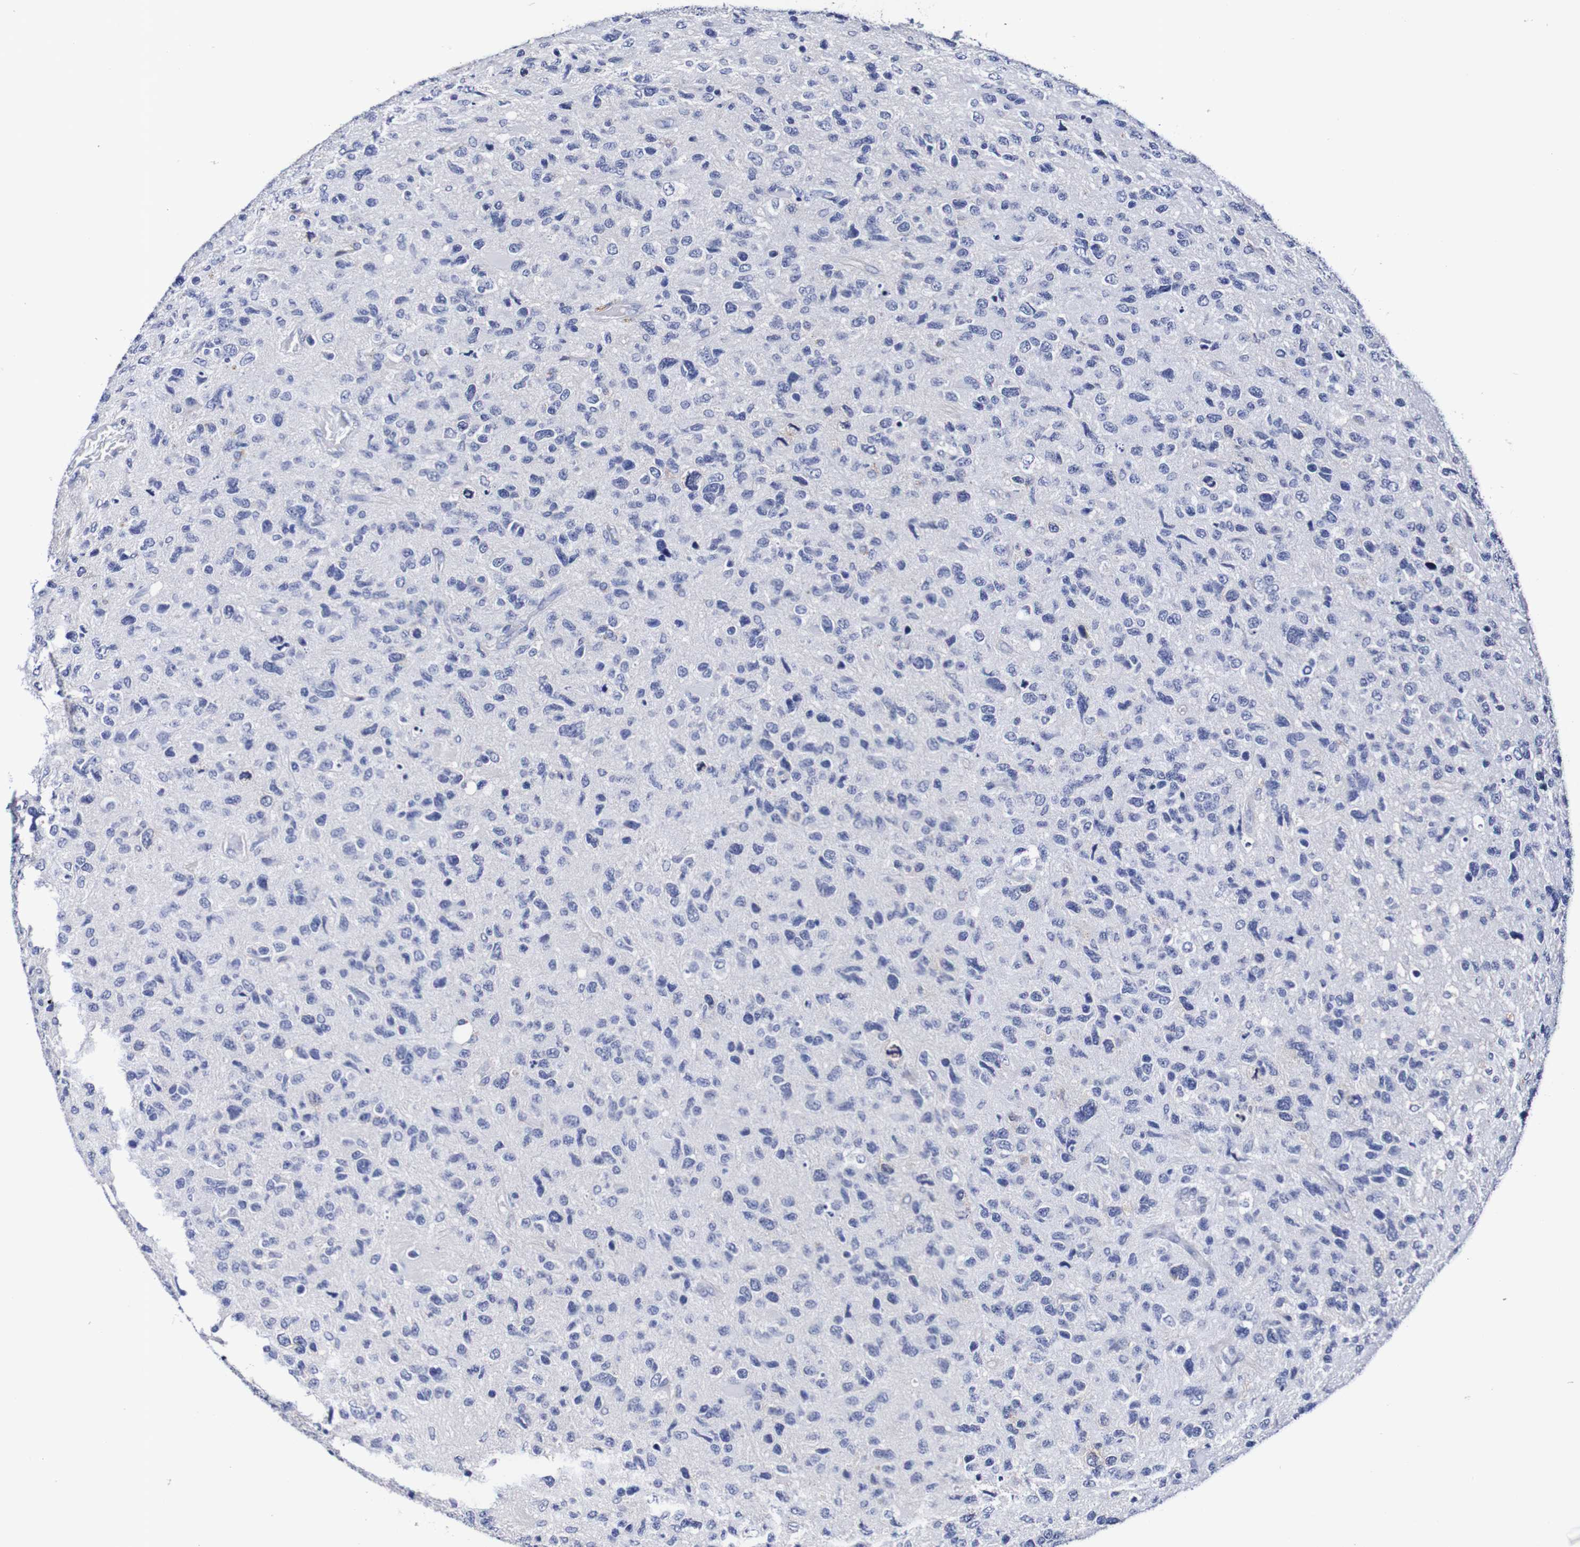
{"staining": {"intensity": "moderate", "quantity": "<25%", "location": "cytoplasmic/membranous"}, "tissue": "glioma", "cell_type": "Tumor cells", "image_type": "cancer", "snomed": [{"axis": "morphology", "description": "Glioma, malignant, High grade"}, {"axis": "topography", "description": "Brain"}], "caption": "The image demonstrates immunohistochemical staining of glioma. There is moderate cytoplasmic/membranous positivity is appreciated in approximately <25% of tumor cells. The protein is shown in brown color, while the nuclei are stained blue.", "gene": "ACVR1C", "patient": {"sex": "female", "age": 58}}